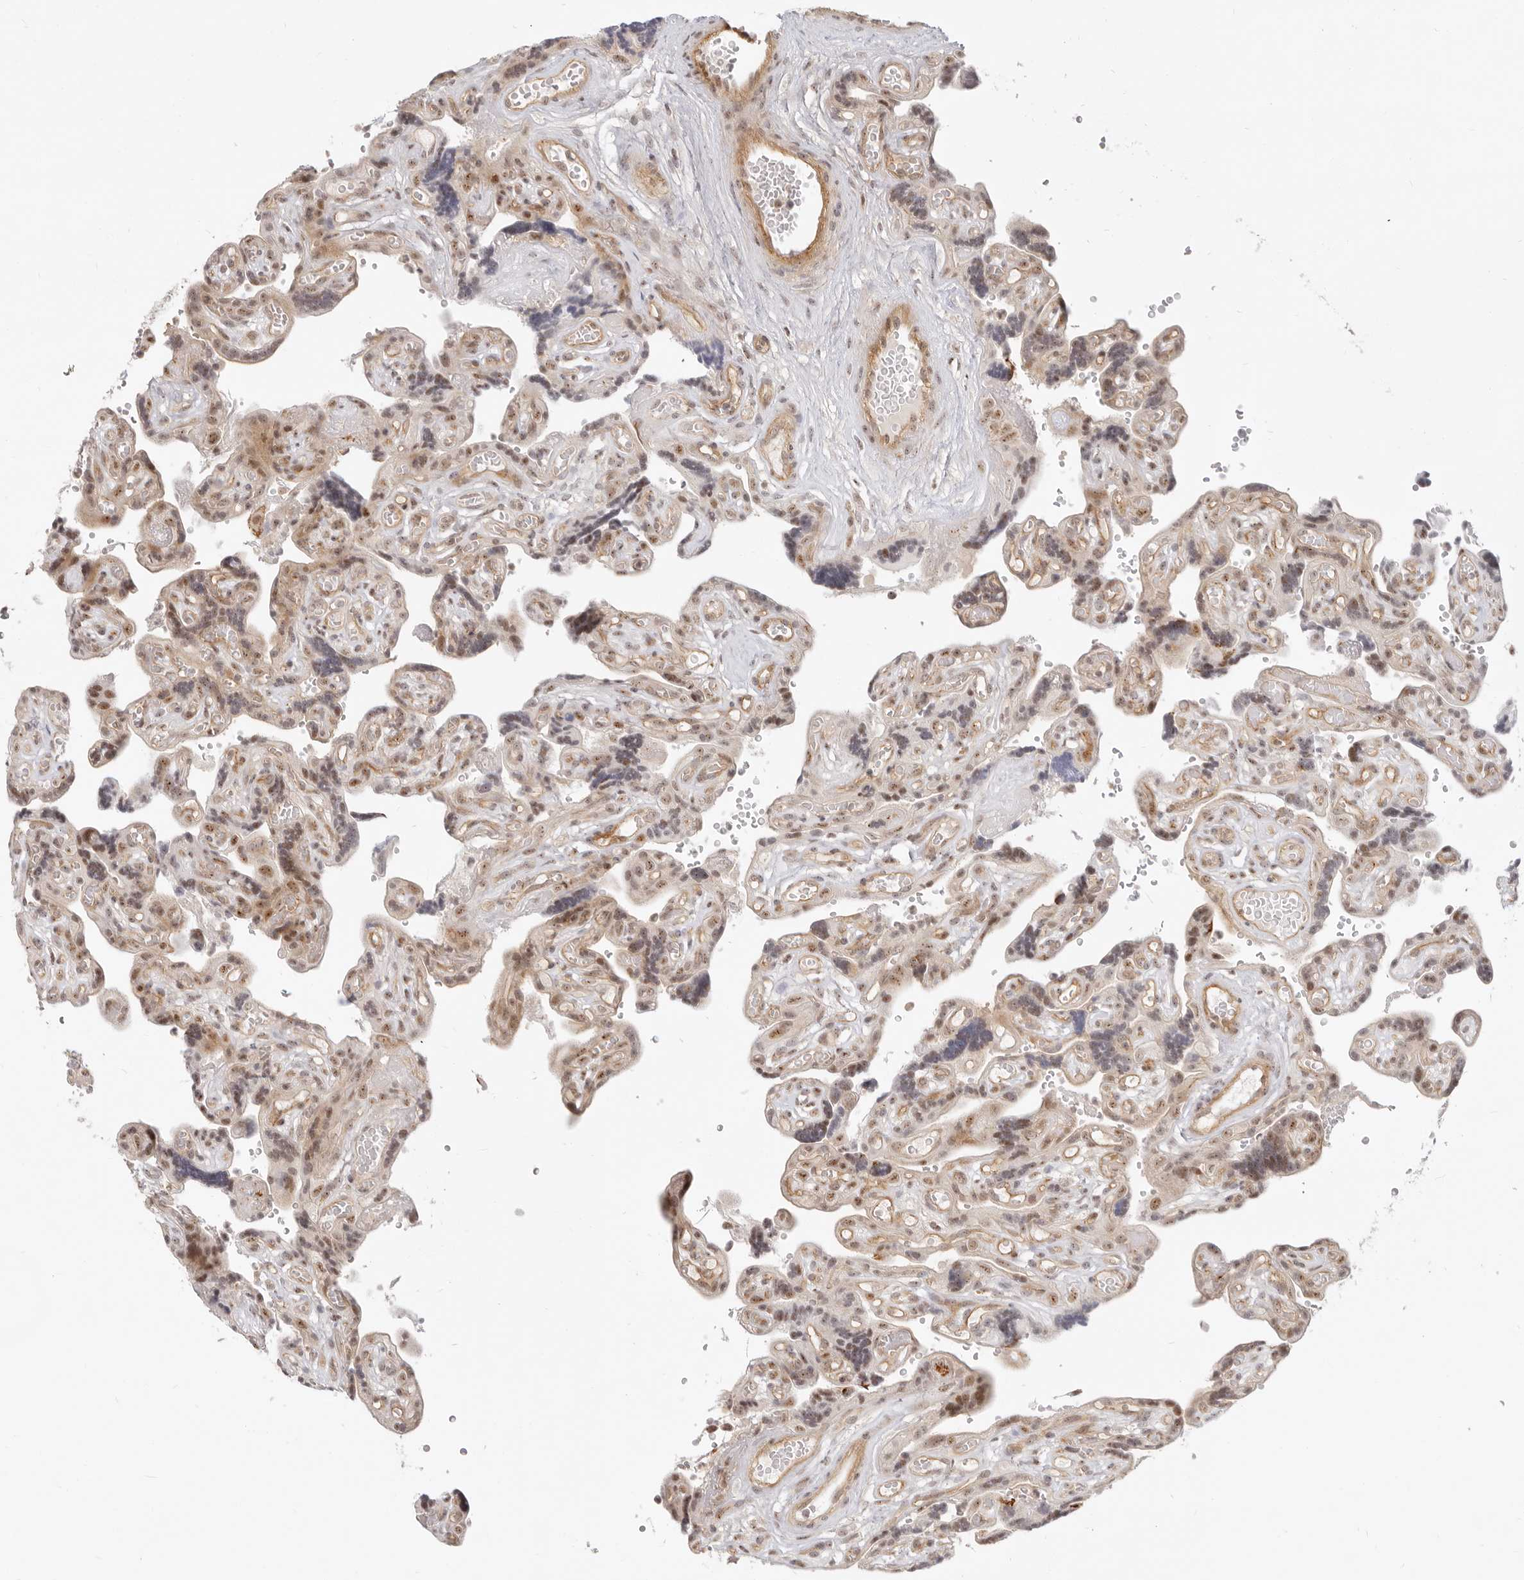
{"staining": {"intensity": "moderate", "quantity": ">75%", "location": "nuclear"}, "tissue": "placenta", "cell_type": "Trophoblastic cells", "image_type": "normal", "snomed": [{"axis": "morphology", "description": "Normal tissue, NOS"}, {"axis": "topography", "description": "Placenta"}], "caption": "Moderate nuclear protein positivity is appreciated in about >75% of trophoblastic cells in placenta. (Stains: DAB in brown, nuclei in blue, Microscopy: brightfield microscopy at high magnification).", "gene": "BAP1", "patient": {"sex": "female", "age": 30}}